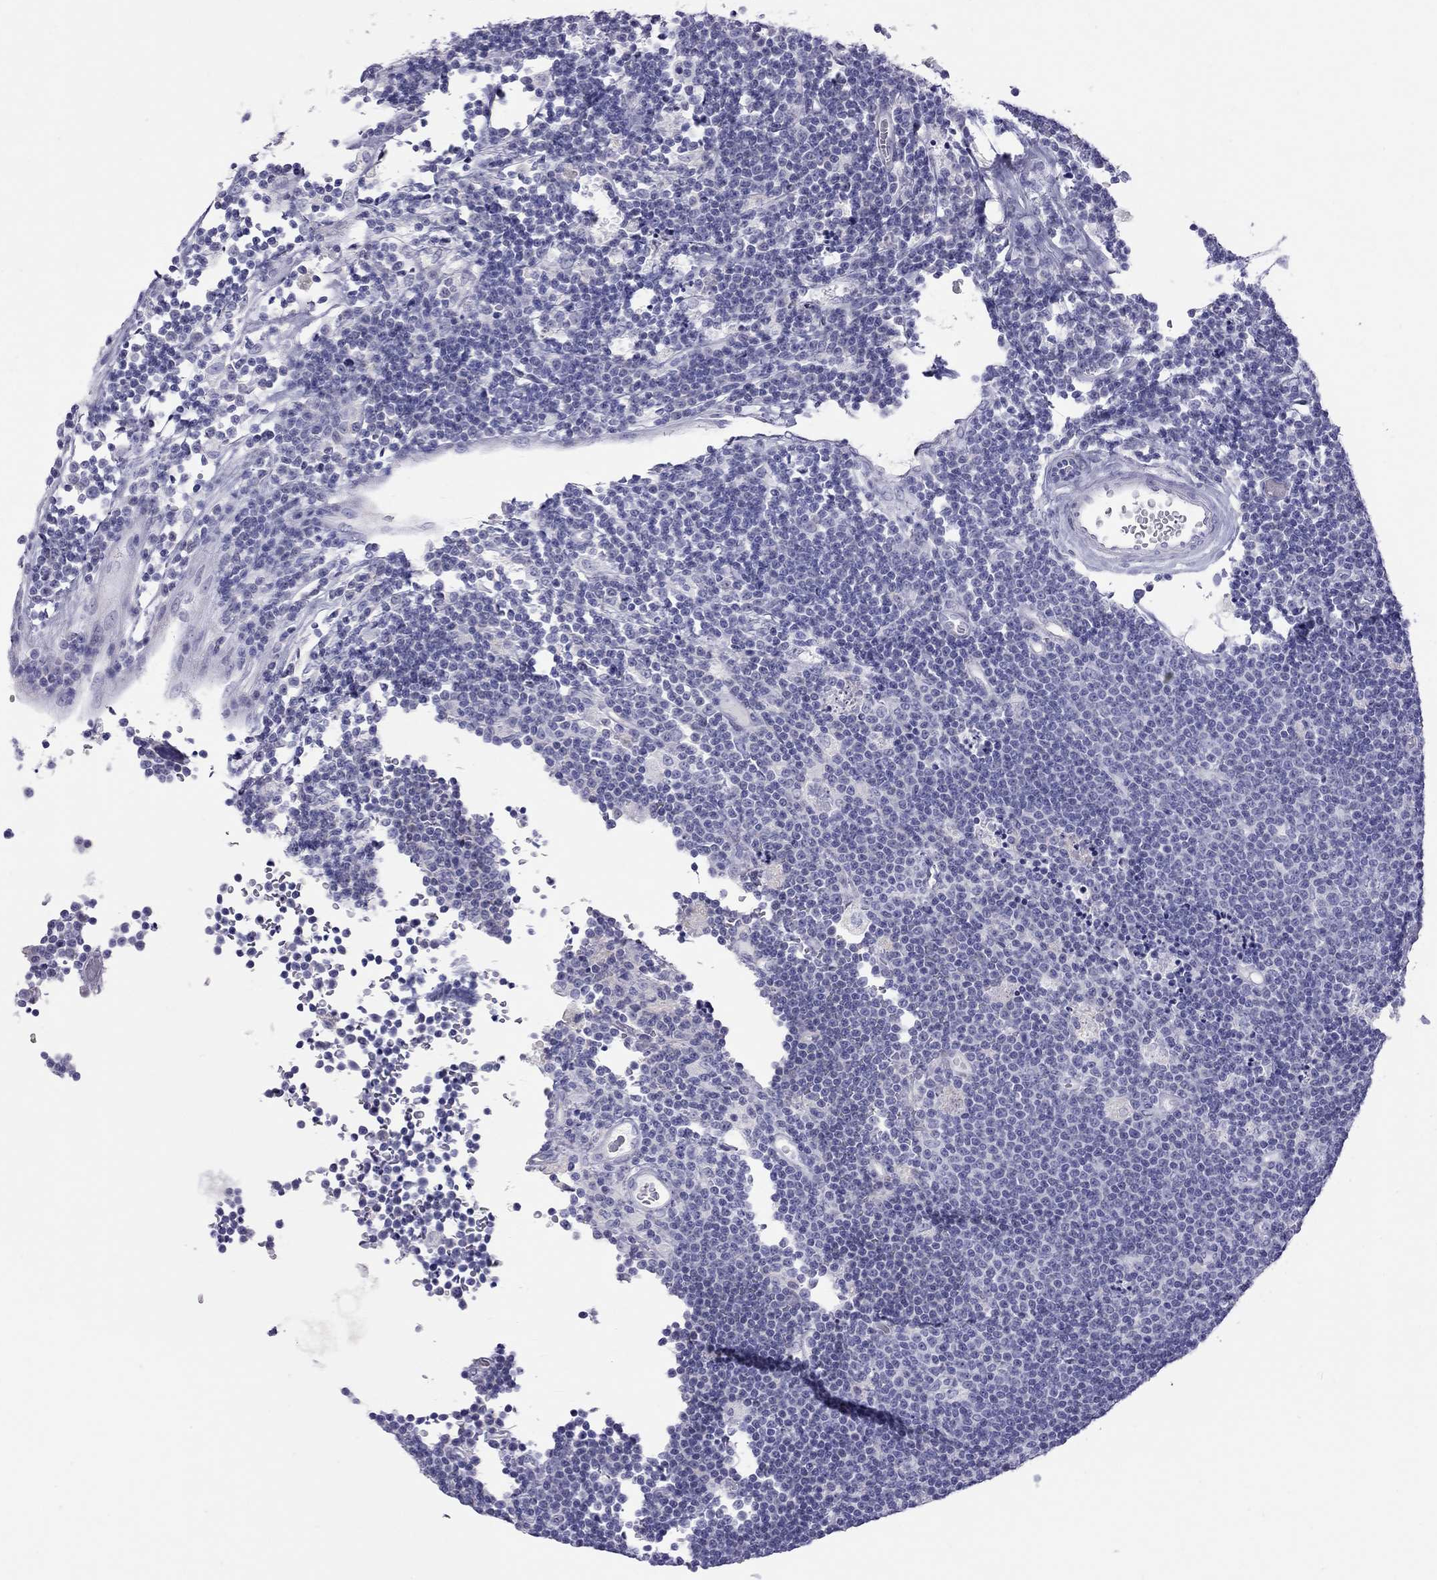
{"staining": {"intensity": "negative", "quantity": "none", "location": "none"}, "tissue": "lymphoma", "cell_type": "Tumor cells", "image_type": "cancer", "snomed": [{"axis": "morphology", "description": "Malignant lymphoma, non-Hodgkin's type, Low grade"}, {"axis": "topography", "description": "Brain"}], "caption": "DAB (3,3'-diaminobenzidine) immunohistochemical staining of lymphoma demonstrates no significant staining in tumor cells. (Brightfield microscopy of DAB (3,3'-diaminobenzidine) immunohistochemistry (IHC) at high magnification).", "gene": "STAG3", "patient": {"sex": "female", "age": 66}}